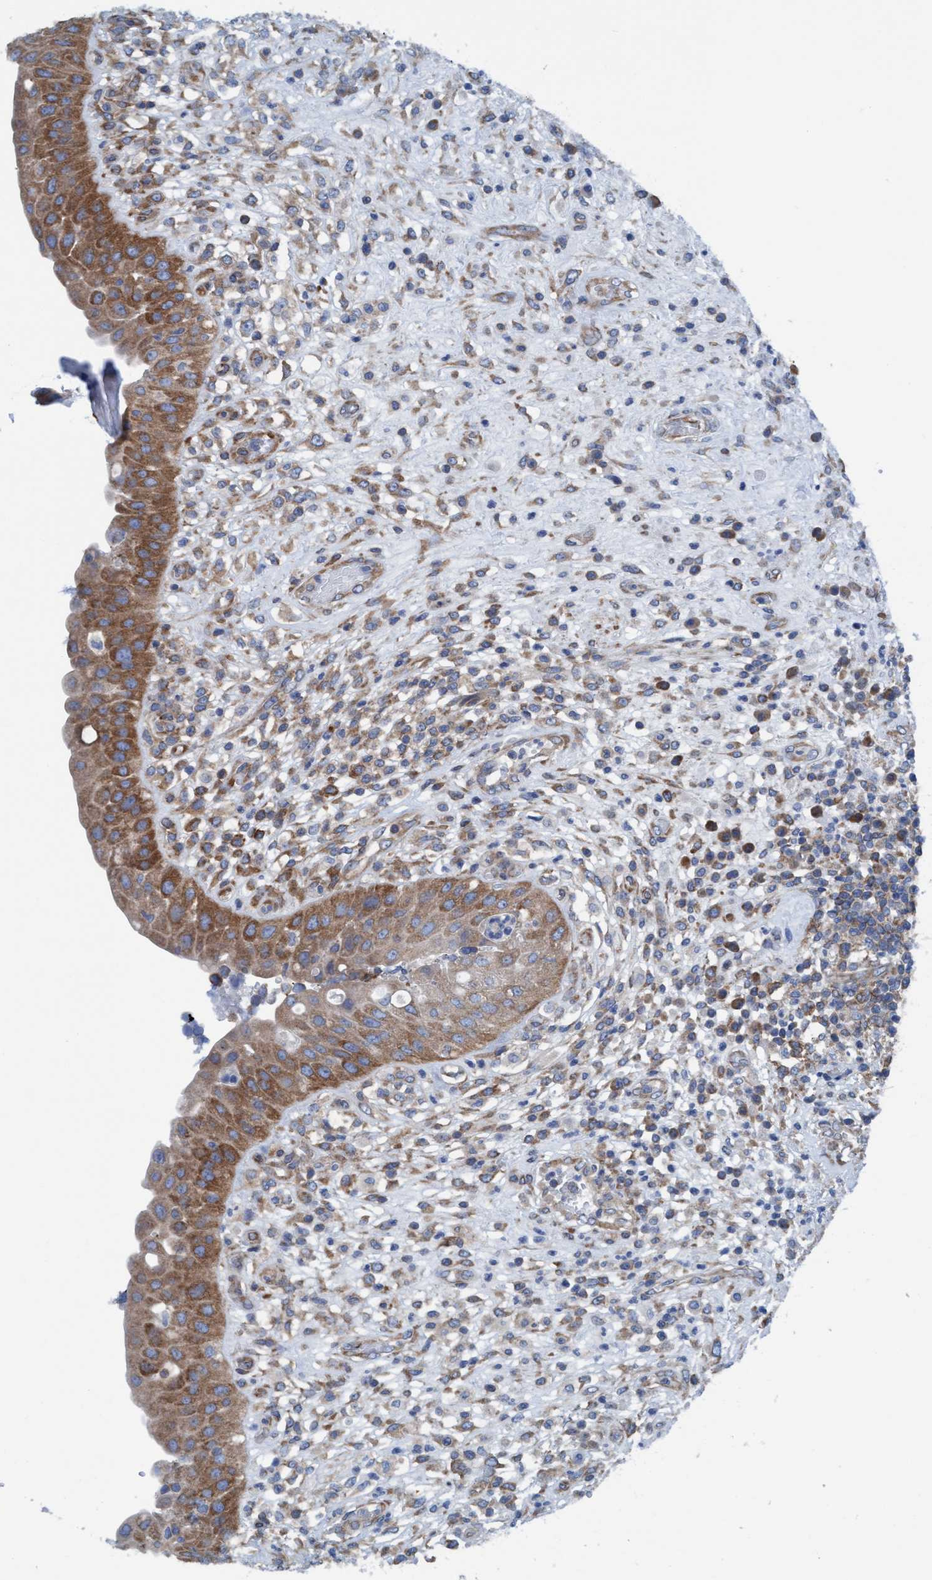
{"staining": {"intensity": "moderate", "quantity": ">75%", "location": "cytoplasmic/membranous"}, "tissue": "urinary bladder", "cell_type": "Urothelial cells", "image_type": "normal", "snomed": [{"axis": "morphology", "description": "Normal tissue, NOS"}, {"axis": "topography", "description": "Urinary bladder"}], "caption": "The image demonstrates immunohistochemical staining of benign urinary bladder. There is moderate cytoplasmic/membranous positivity is appreciated in approximately >75% of urothelial cells.", "gene": "NMT1", "patient": {"sex": "female", "age": 62}}